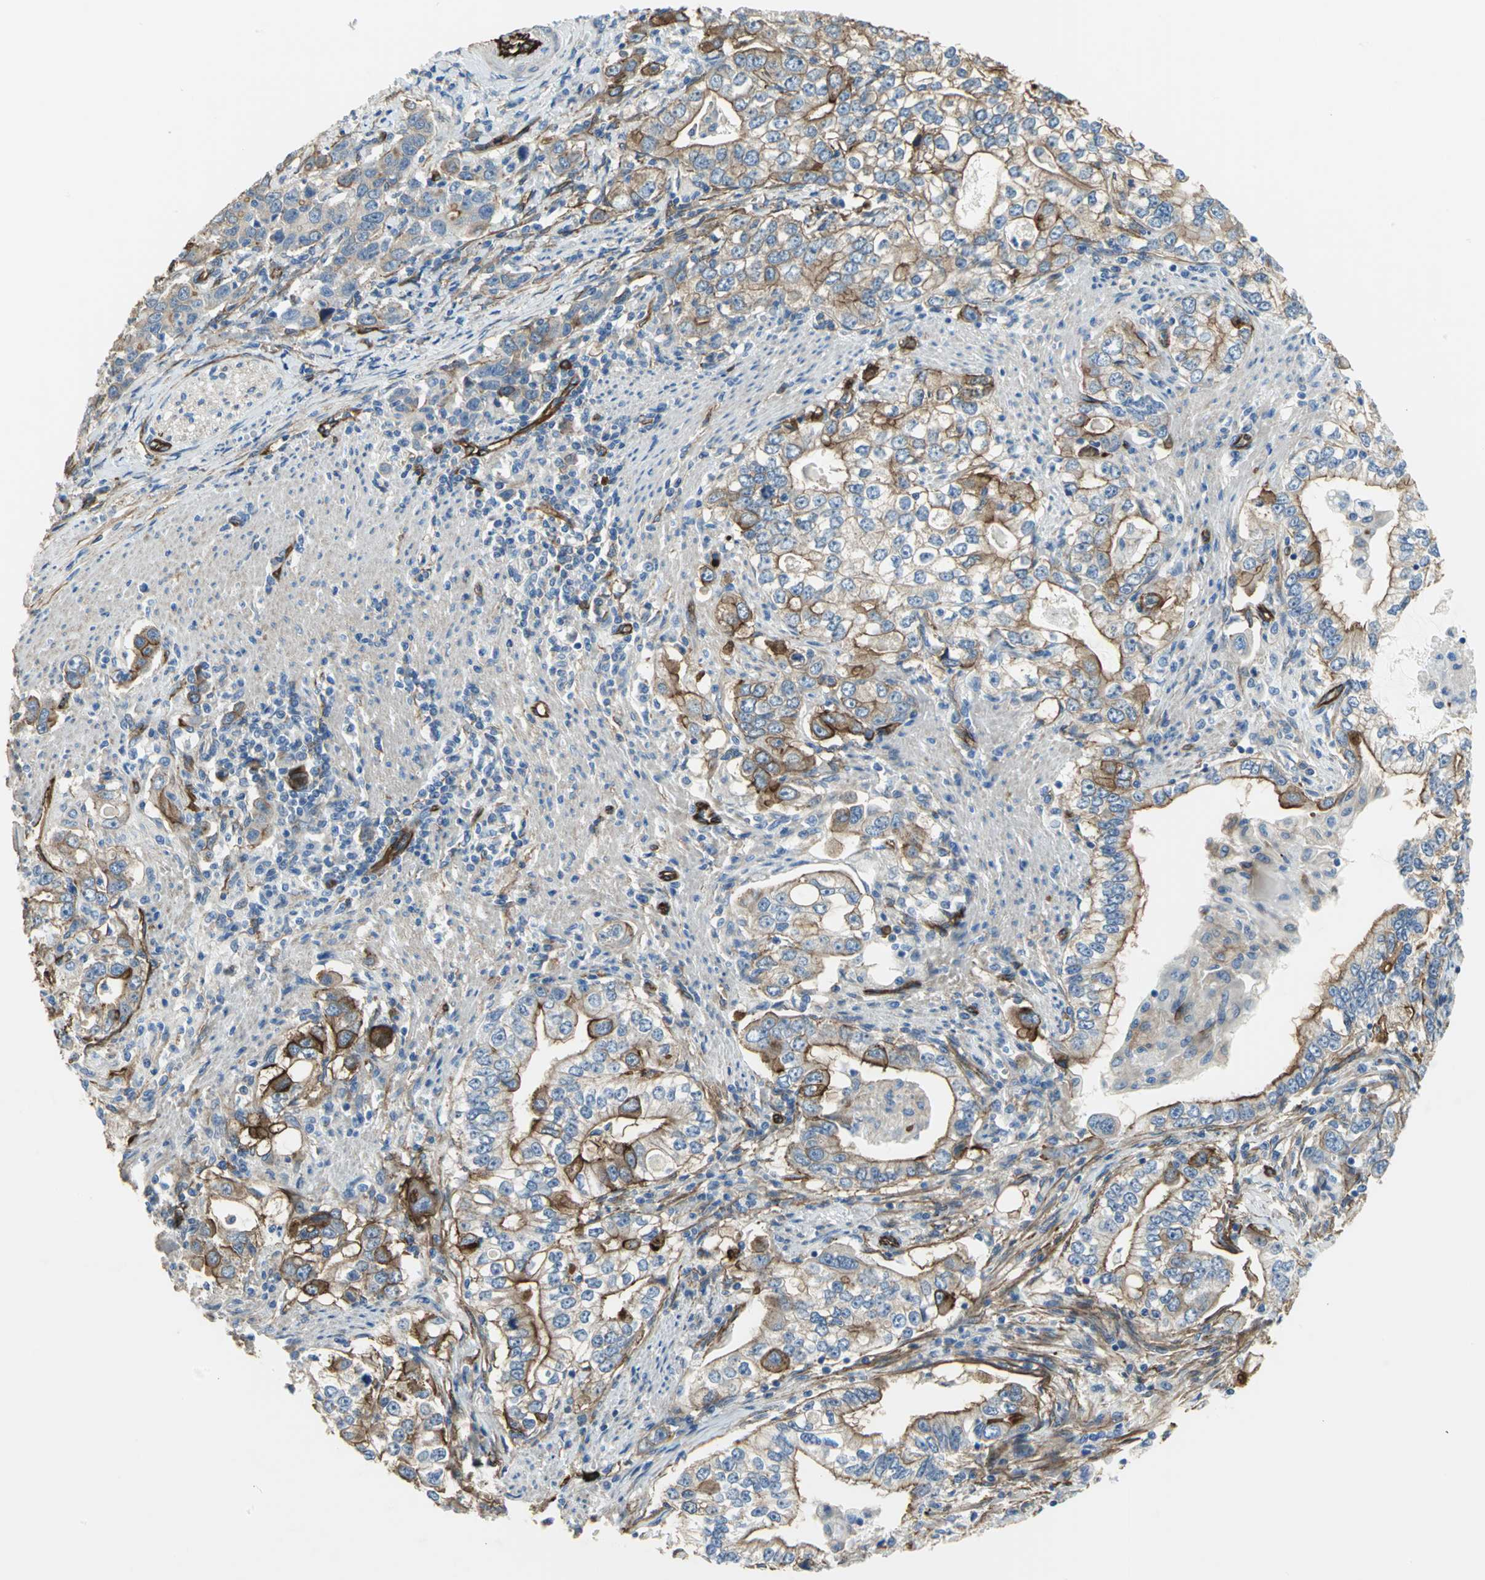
{"staining": {"intensity": "strong", "quantity": "25%-75%", "location": "cytoplasmic/membranous"}, "tissue": "stomach cancer", "cell_type": "Tumor cells", "image_type": "cancer", "snomed": [{"axis": "morphology", "description": "Adenocarcinoma, NOS"}, {"axis": "topography", "description": "Stomach, lower"}], "caption": "Immunohistochemistry (IHC) of human adenocarcinoma (stomach) reveals high levels of strong cytoplasmic/membranous staining in approximately 25%-75% of tumor cells. (Brightfield microscopy of DAB IHC at high magnification).", "gene": "FLNB", "patient": {"sex": "female", "age": 72}}